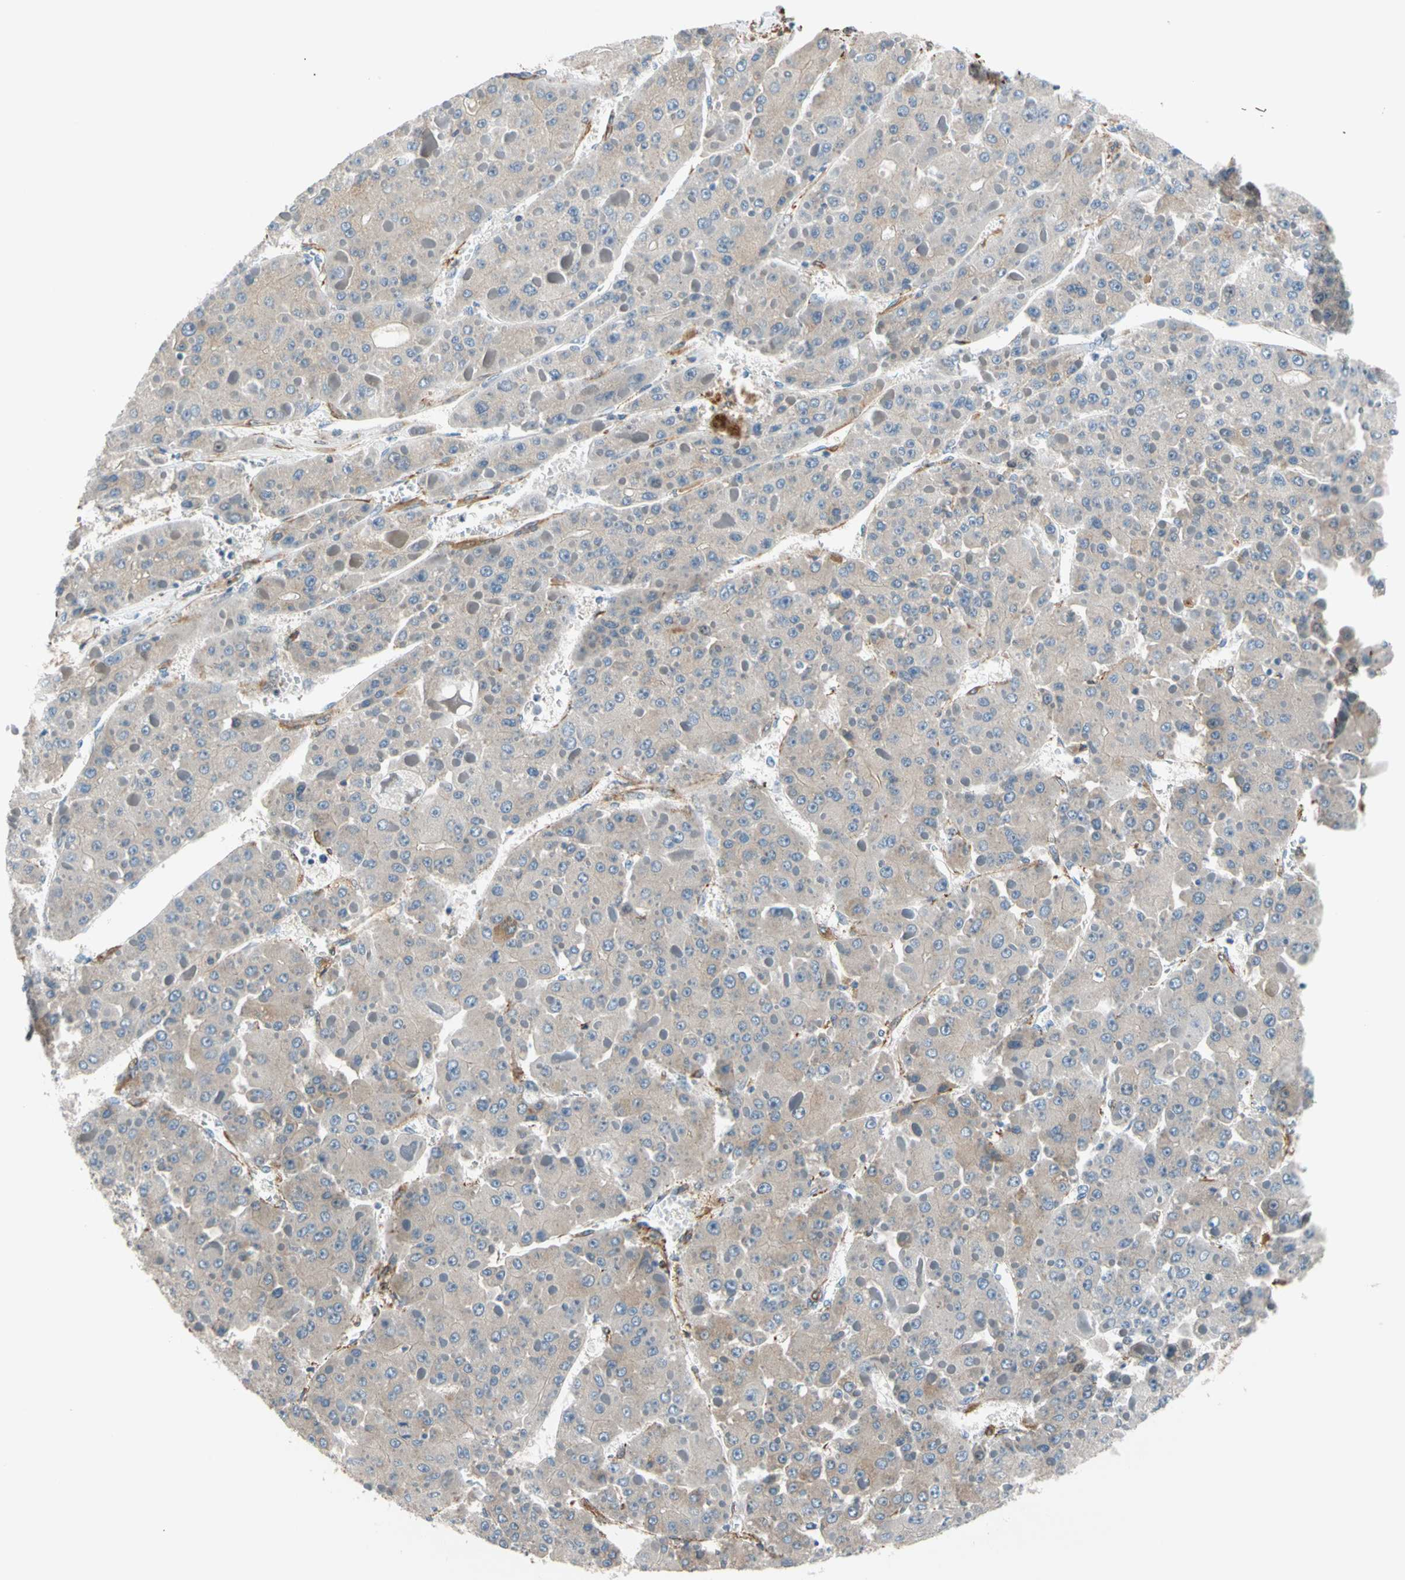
{"staining": {"intensity": "negative", "quantity": "none", "location": "none"}, "tissue": "liver cancer", "cell_type": "Tumor cells", "image_type": "cancer", "snomed": [{"axis": "morphology", "description": "Carcinoma, Hepatocellular, NOS"}, {"axis": "topography", "description": "Liver"}], "caption": "IHC of human liver hepatocellular carcinoma displays no expression in tumor cells.", "gene": "LIMK2", "patient": {"sex": "female", "age": 73}}